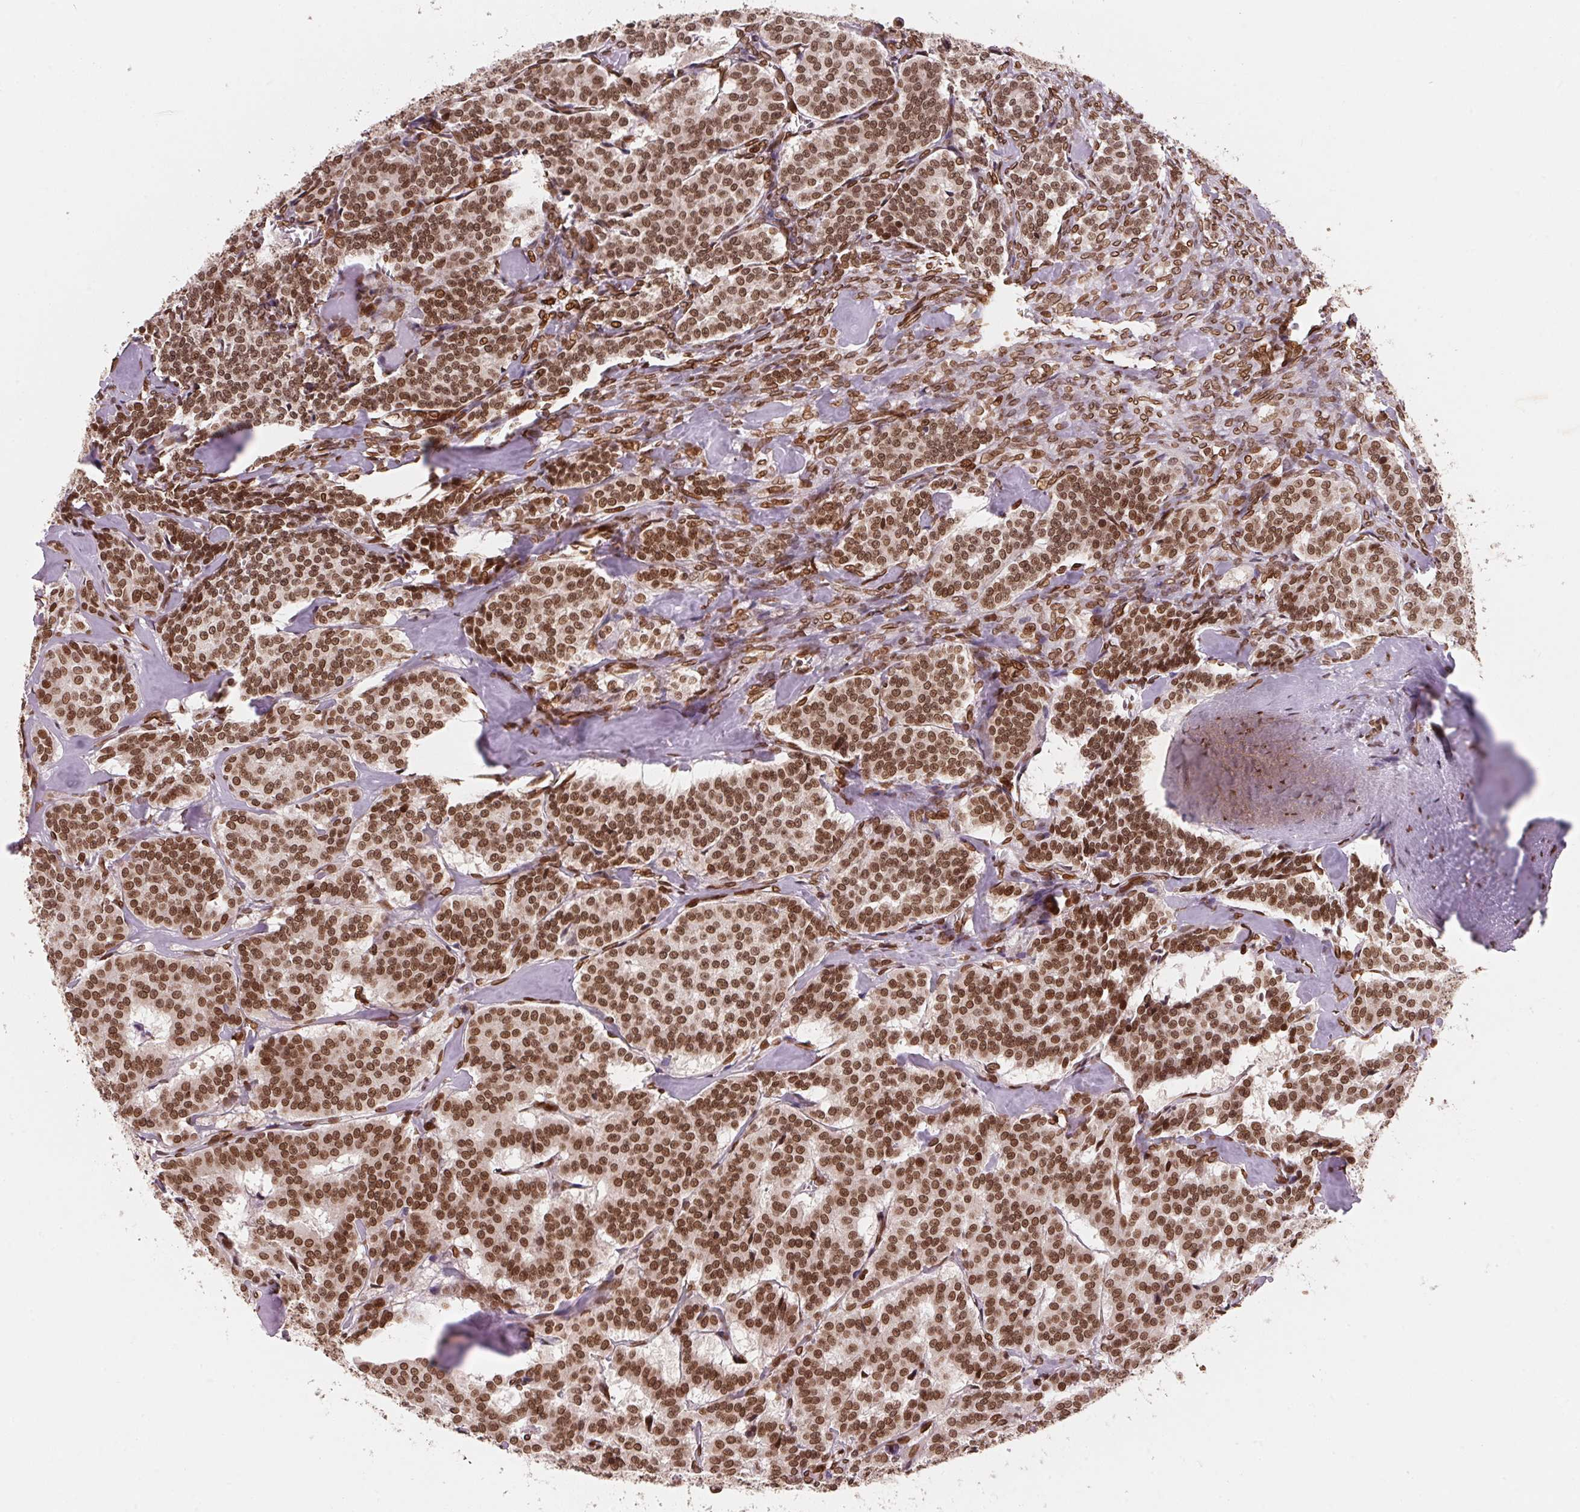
{"staining": {"intensity": "moderate", "quantity": ">75%", "location": "nuclear"}, "tissue": "carcinoid", "cell_type": "Tumor cells", "image_type": "cancer", "snomed": [{"axis": "morphology", "description": "Carcinoid, malignant, NOS"}, {"axis": "topography", "description": "Lung"}], "caption": "This histopathology image exhibits immunohistochemistry (IHC) staining of human carcinoid, with medium moderate nuclear staining in about >75% of tumor cells.", "gene": "SAP30BP", "patient": {"sex": "female", "age": 46}}